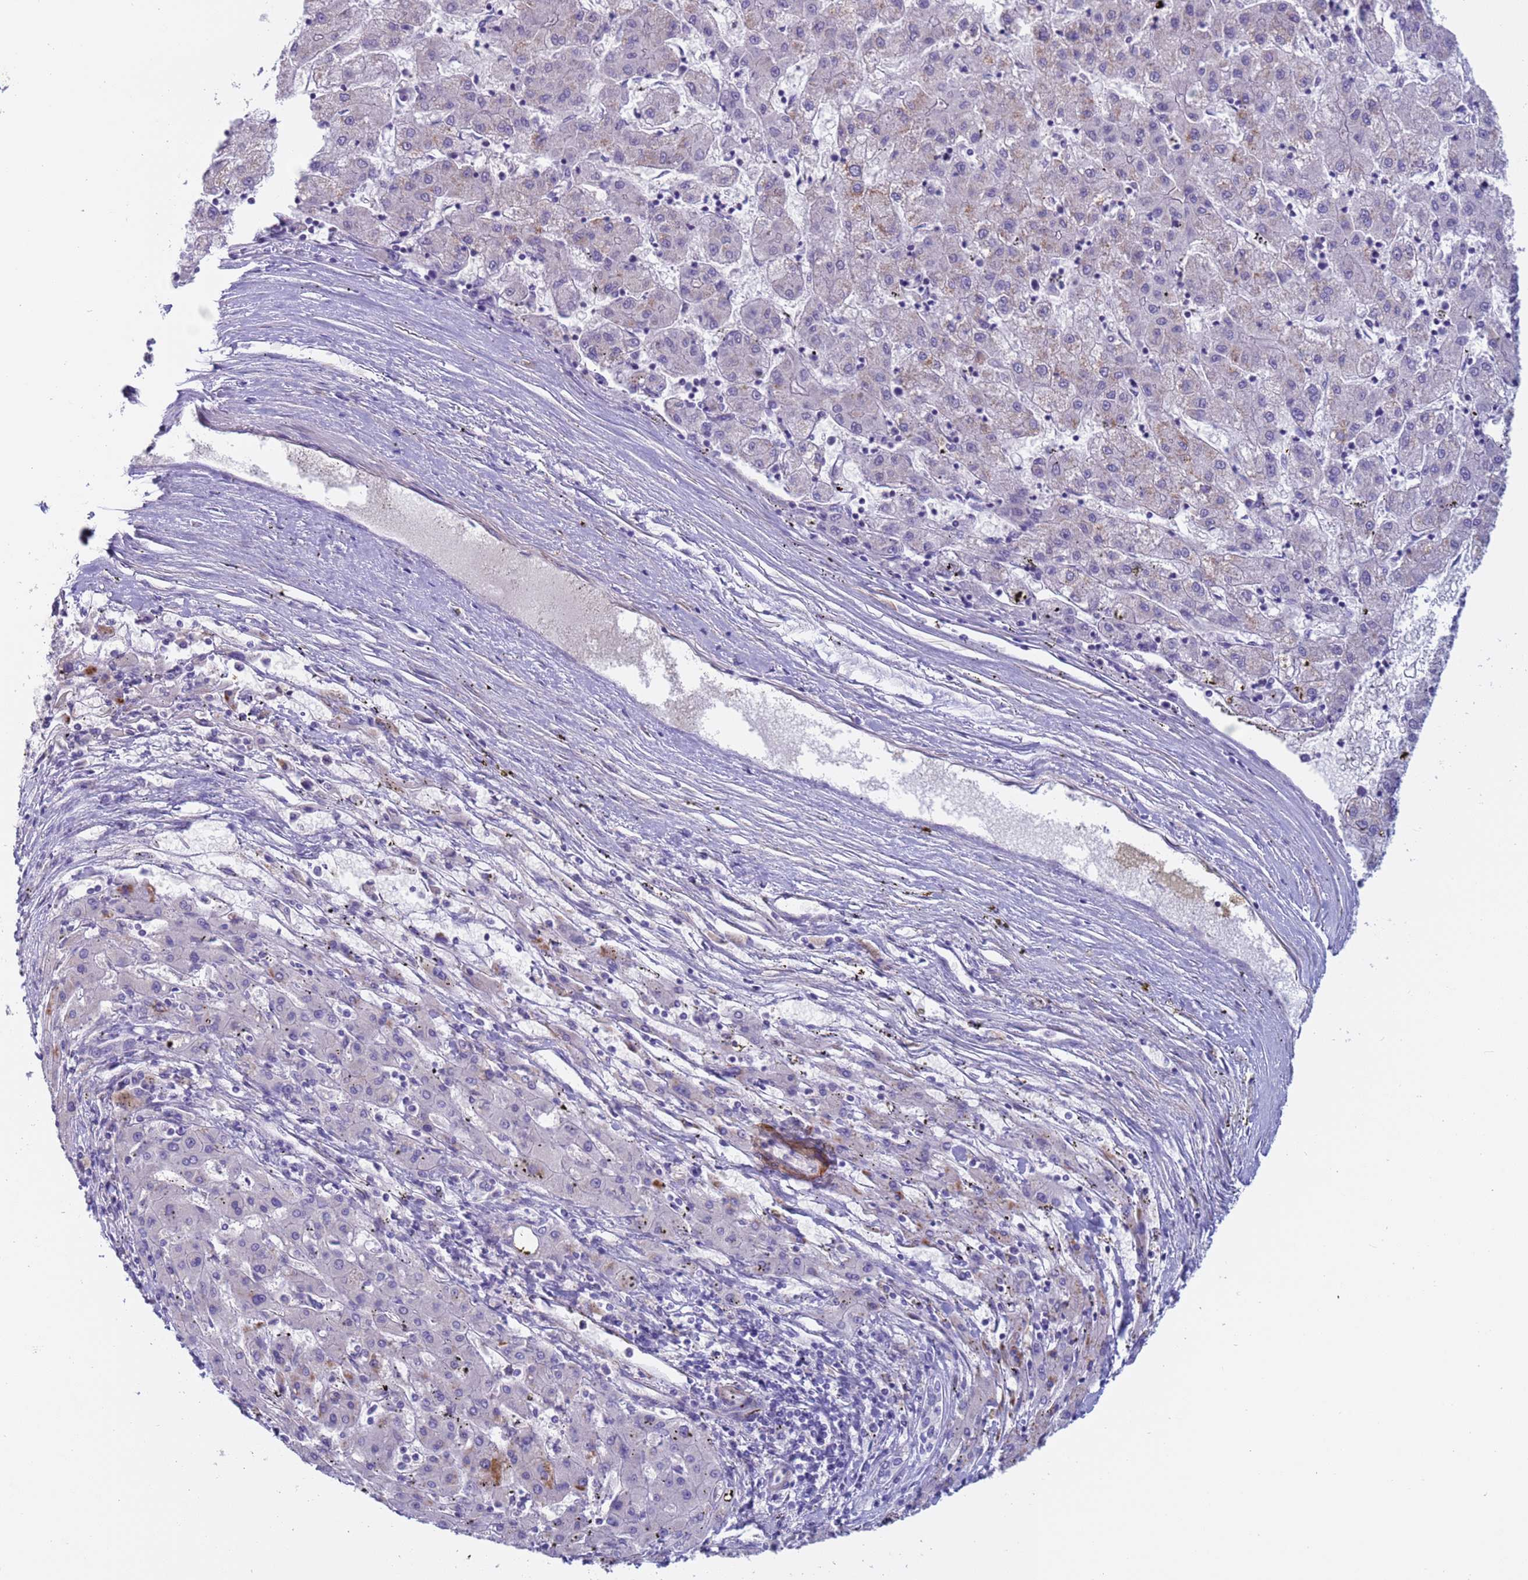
{"staining": {"intensity": "negative", "quantity": "none", "location": "none"}, "tissue": "liver cancer", "cell_type": "Tumor cells", "image_type": "cancer", "snomed": [{"axis": "morphology", "description": "Carcinoma, Hepatocellular, NOS"}, {"axis": "topography", "description": "Liver"}], "caption": "Hepatocellular carcinoma (liver) stained for a protein using IHC displays no expression tumor cells.", "gene": "KBTBD3", "patient": {"sex": "male", "age": 72}}